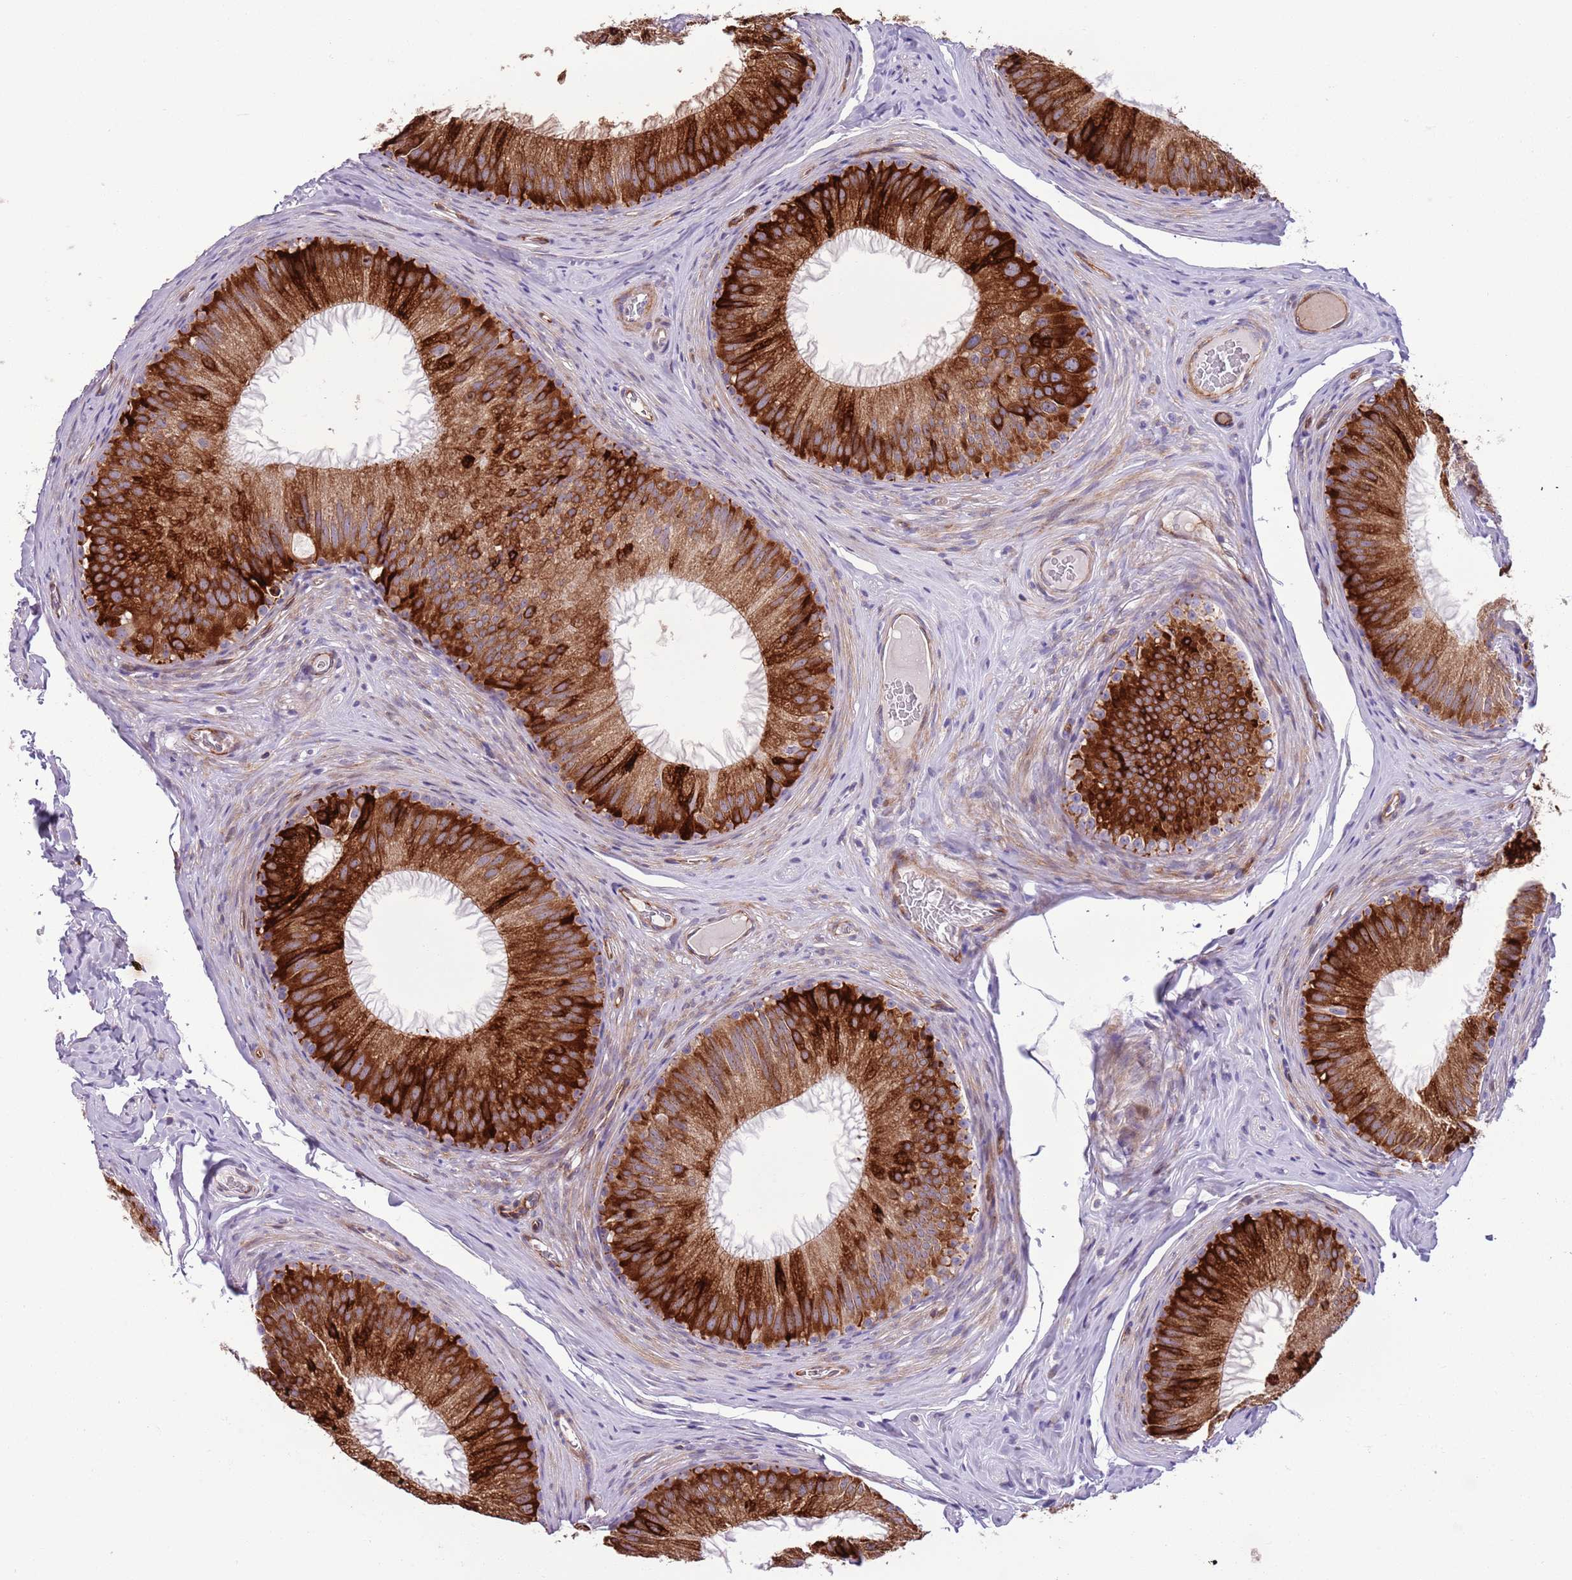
{"staining": {"intensity": "strong", "quantity": ">75%", "location": "cytoplasmic/membranous"}, "tissue": "epididymis", "cell_type": "Glandular cells", "image_type": "normal", "snomed": [{"axis": "morphology", "description": "Normal tissue, NOS"}, {"axis": "topography", "description": "Epididymis"}], "caption": "This photomicrograph demonstrates immunohistochemistry (IHC) staining of normal epididymis, with high strong cytoplasmic/membranous expression in approximately >75% of glandular cells.", "gene": "MRPL32", "patient": {"sex": "male", "age": 34}}